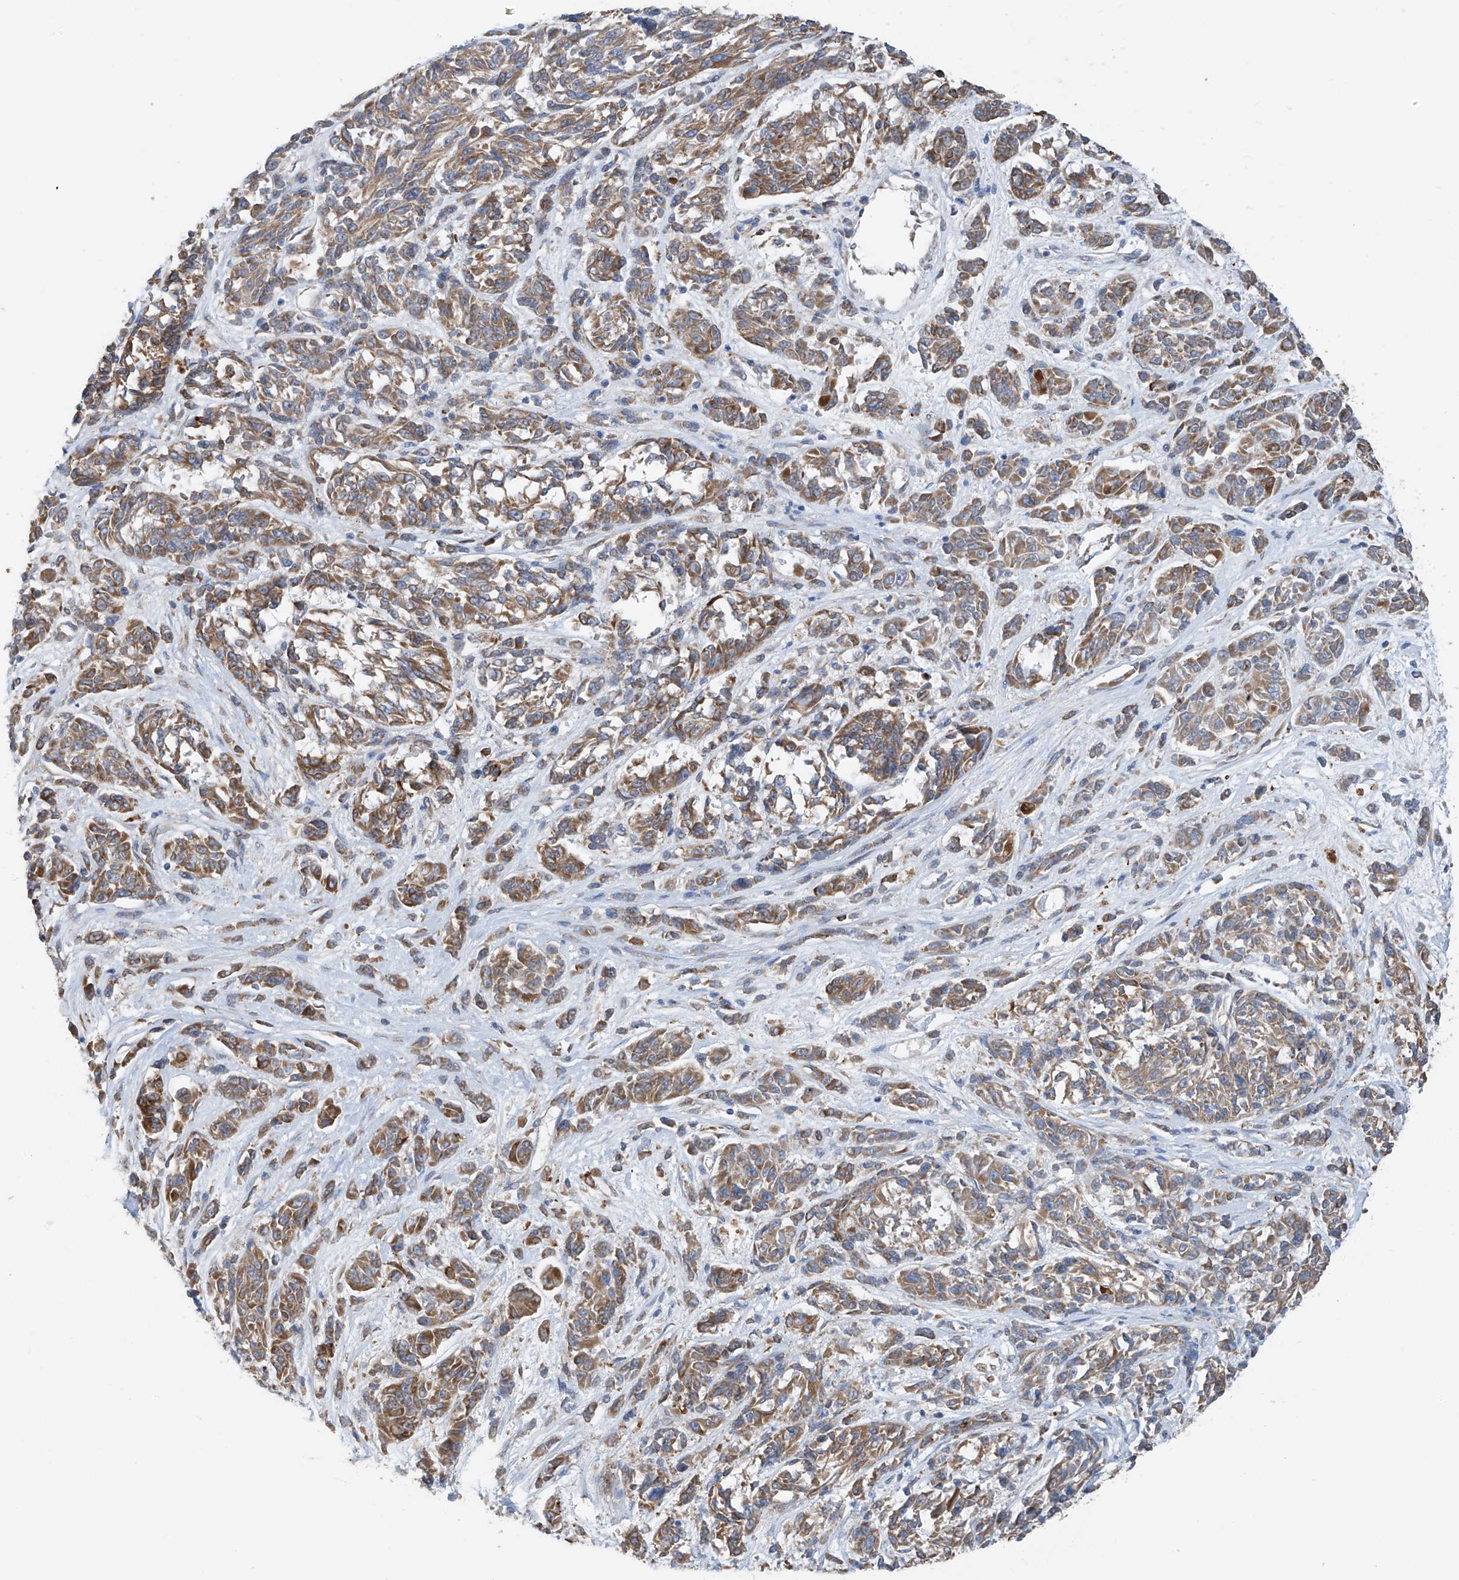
{"staining": {"intensity": "moderate", "quantity": ">75%", "location": "cytoplasmic/membranous"}, "tissue": "melanoma", "cell_type": "Tumor cells", "image_type": "cancer", "snomed": [{"axis": "morphology", "description": "Malignant melanoma, NOS"}, {"axis": "topography", "description": "Skin"}], "caption": "Approximately >75% of tumor cells in human melanoma display moderate cytoplasmic/membranous protein positivity as visualized by brown immunohistochemical staining.", "gene": "EOMES", "patient": {"sex": "male", "age": 53}}